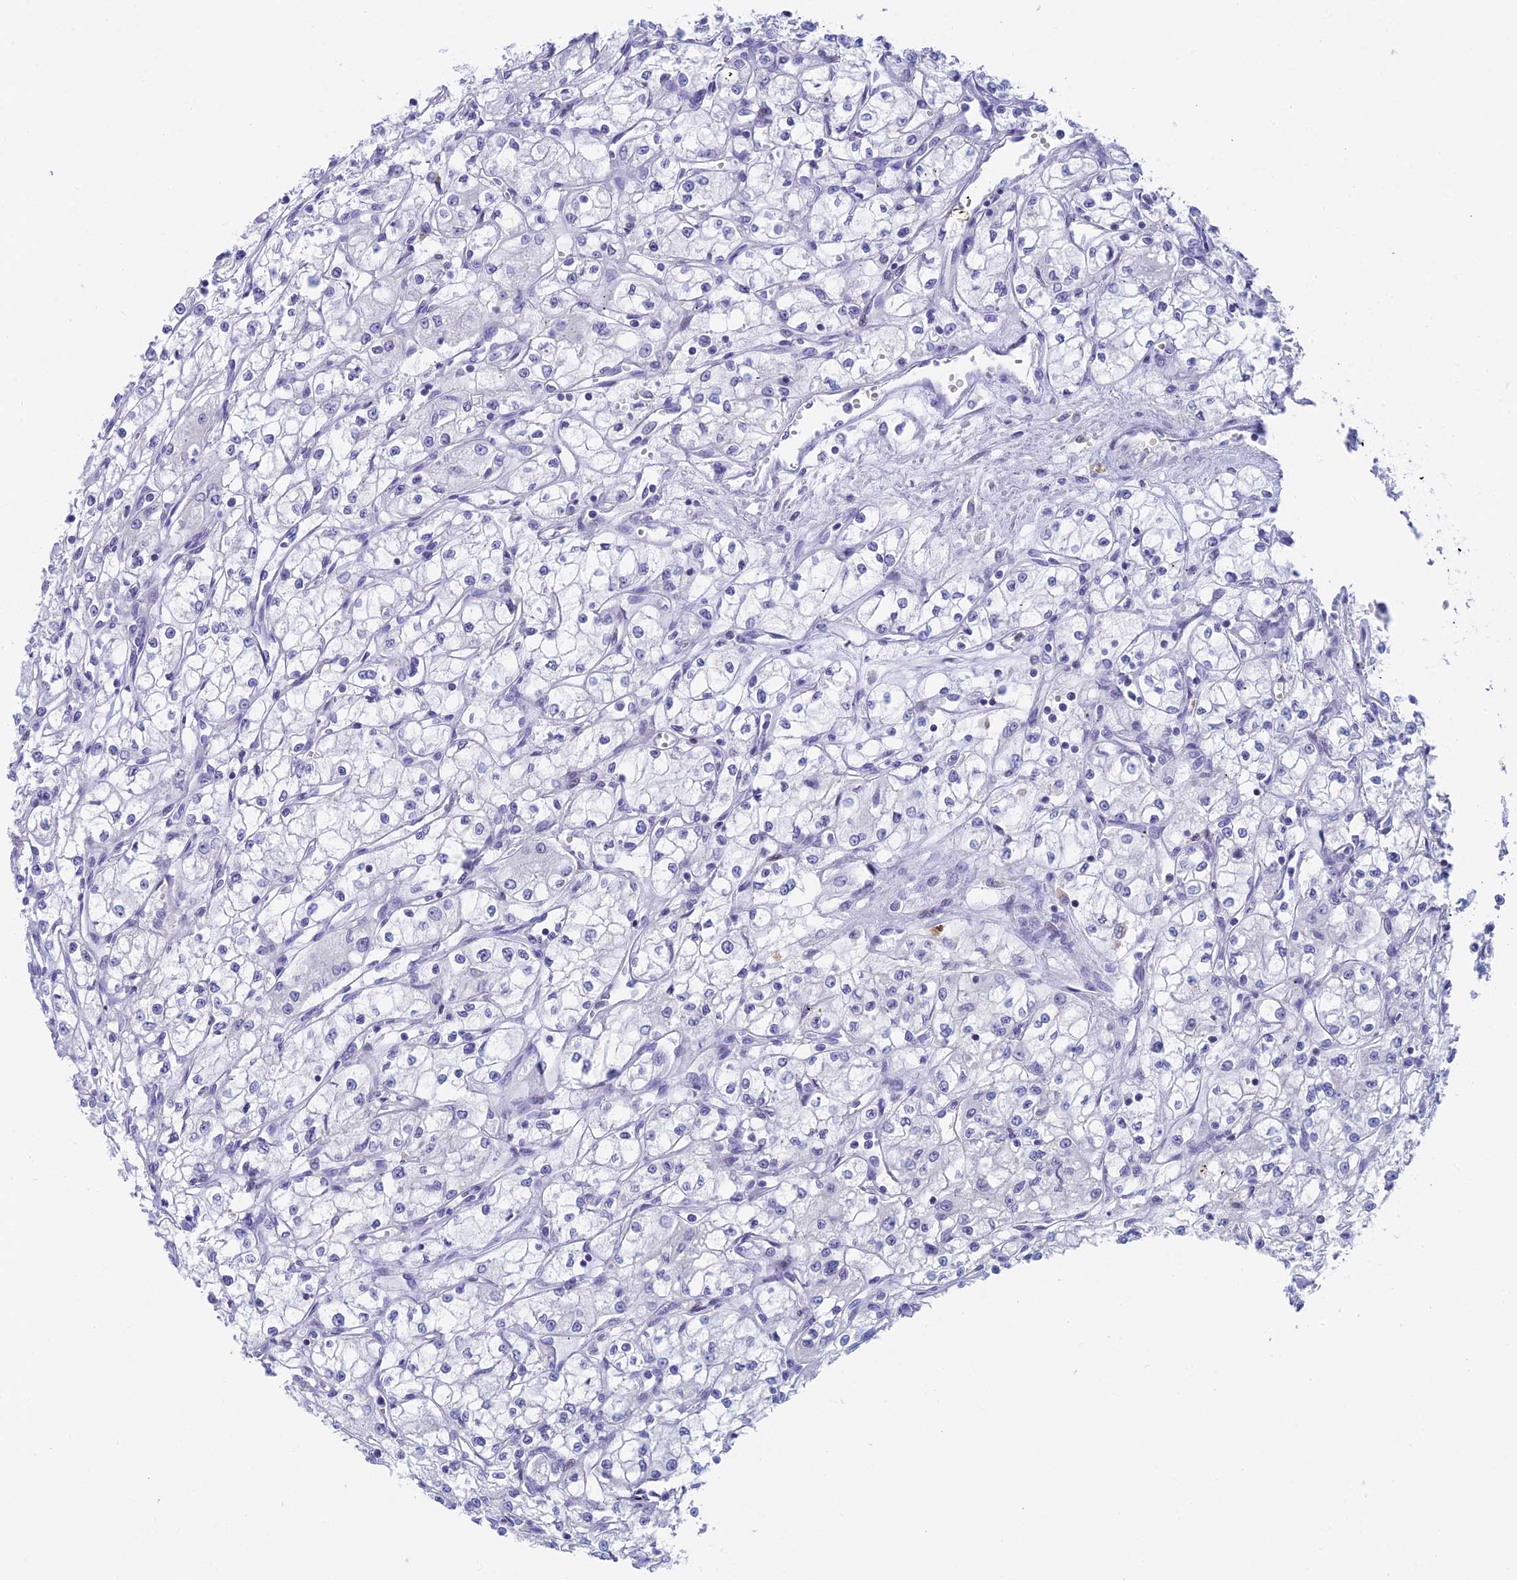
{"staining": {"intensity": "negative", "quantity": "none", "location": "none"}, "tissue": "renal cancer", "cell_type": "Tumor cells", "image_type": "cancer", "snomed": [{"axis": "morphology", "description": "Adenocarcinoma, NOS"}, {"axis": "topography", "description": "Kidney"}], "caption": "This is a photomicrograph of IHC staining of renal cancer, which shows no expression in tumor cells.", "gene": "REXO5", "patient": {"sex": "male", "age": 59}}